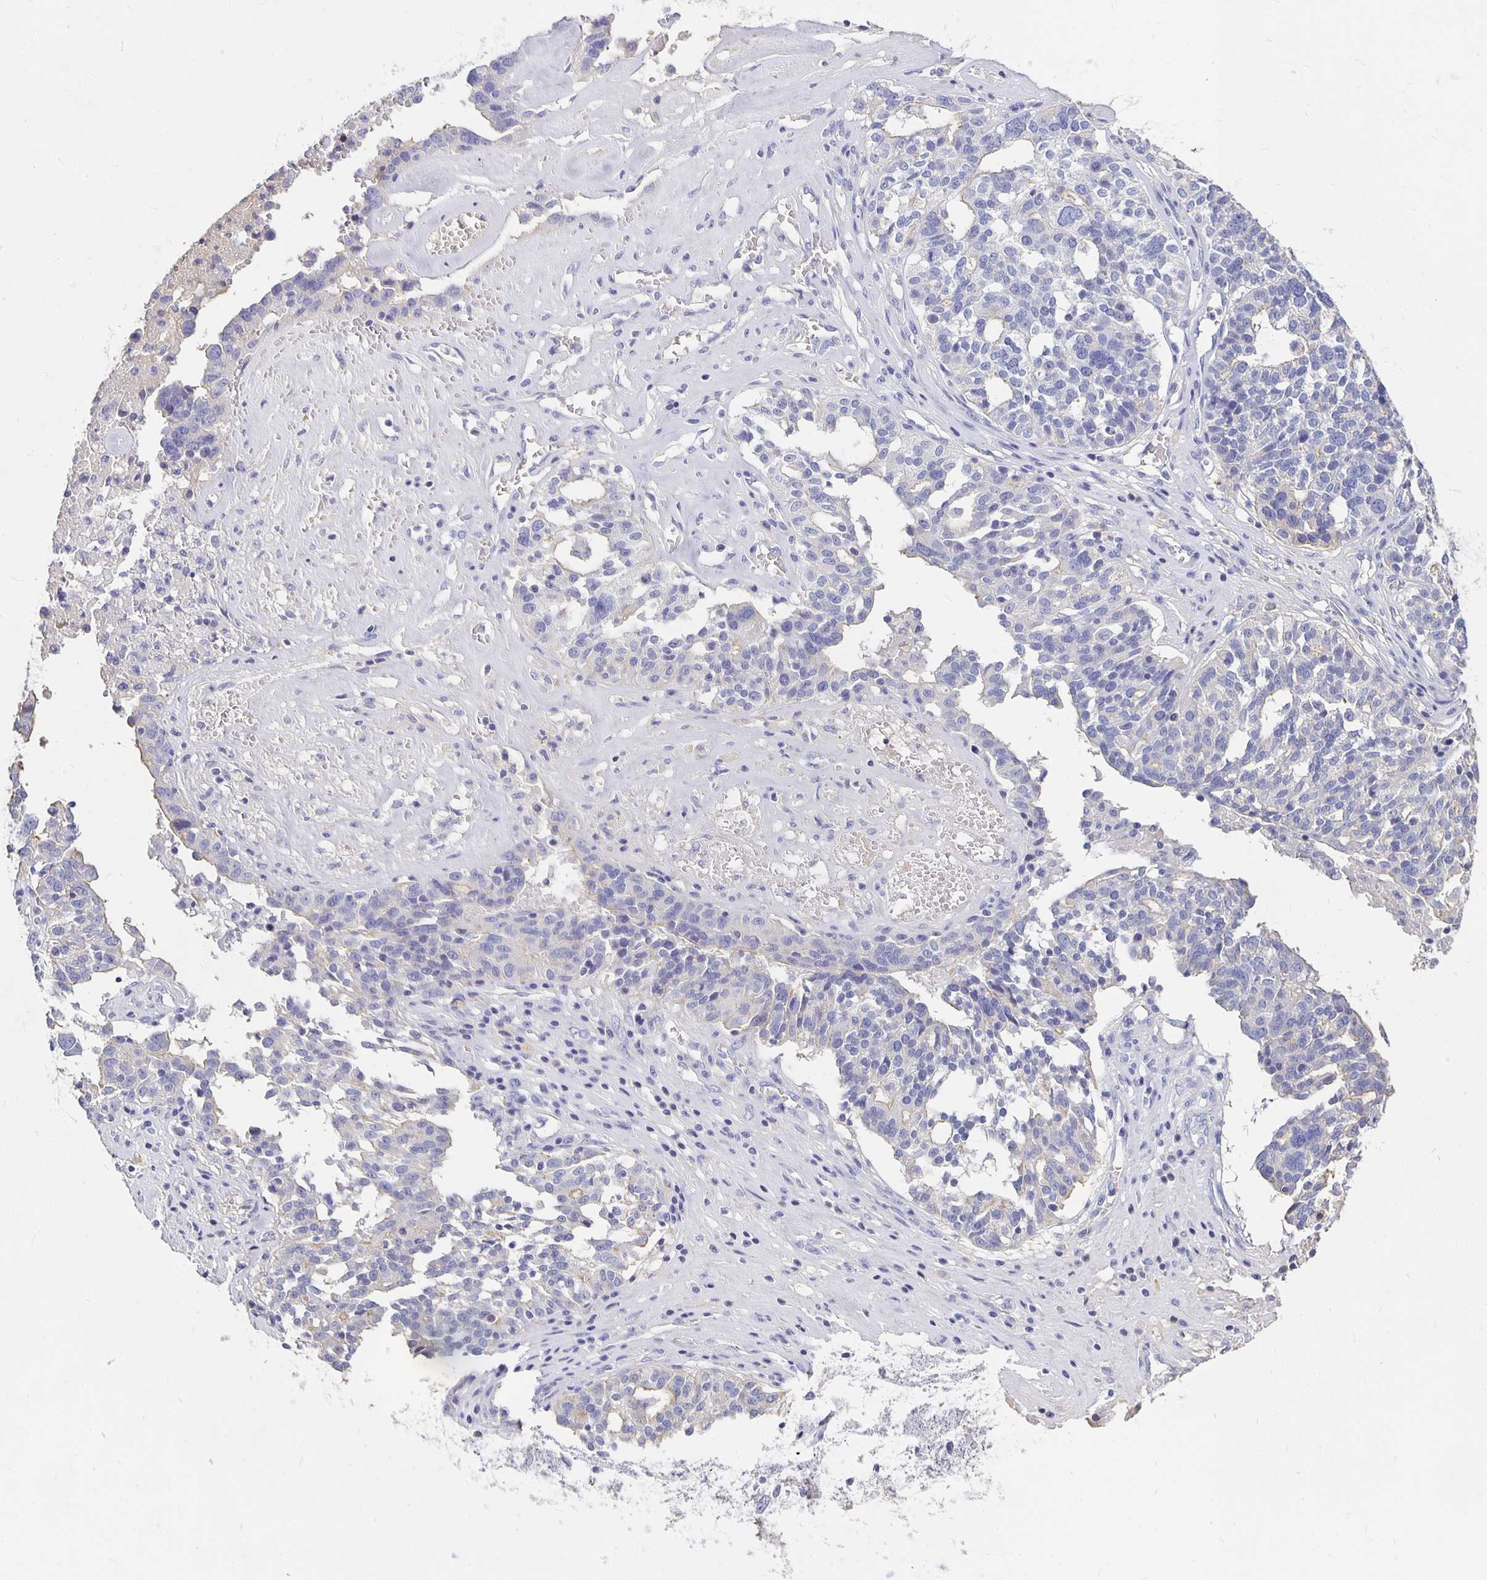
{"staining": {"intensity": "negative", "quantity": "none", "location": "none"}, "tissue": "ovarian cancer", "cell_type": "Tumor cells", "image_type": "cancer", "snomed": [{"axis": "morphology", "description": "Cystadenocarcinoma, serous, NOS"}, {"axis": "topography", "description": "Ovary"}], "caption": "Protein analysis of ovarian cancer exhibits no significant expression in tumor cells.", "gene": "APOB", "patient": {"sex": "female", "age": 59}}